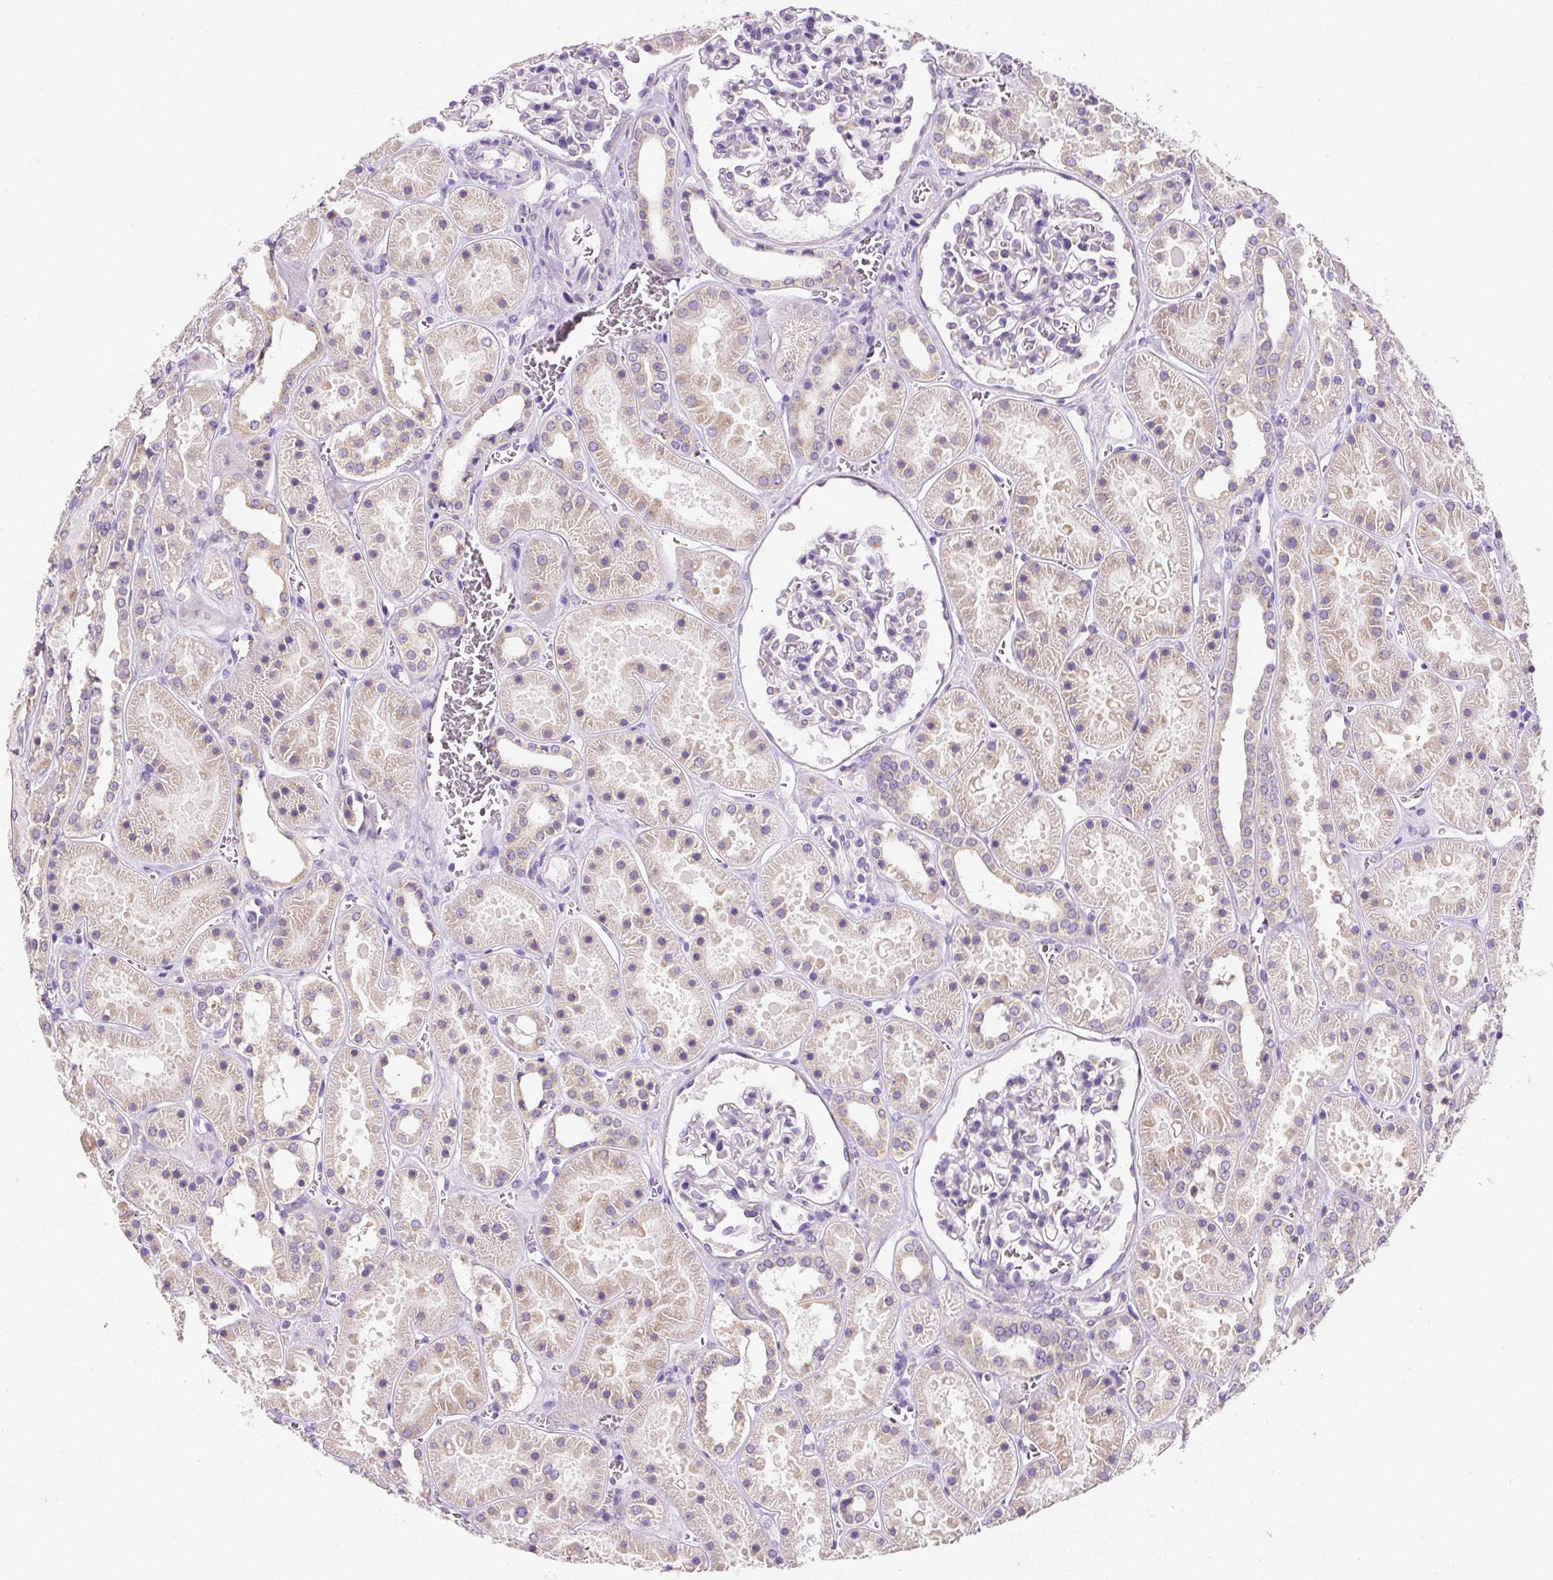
{"staining": {"intensity": "negative", "quantity": "none", "location": "none"}, "tissue": "kidney", "cell_type": "Cells in glomeruli", "image_type": "normal", "snomed": [{"axis": "morphology", "description": "Normal tissue, NOS"}, {"axis": "topography", "description": "Kidney"}], "caption": "IHC micrograph of unremarkable kidney: kidney stained with DAB (3,3'-diaminobenzidine) reveals no significant protein staining in cells in glomeruli. (Stains: DAB immunohistochemistry with hematoxylin counter stain, Microscopy: brightfield microscopy at high magnification).", "gene": "DDOST", "patient": {"sex": "female", "age": 41}}